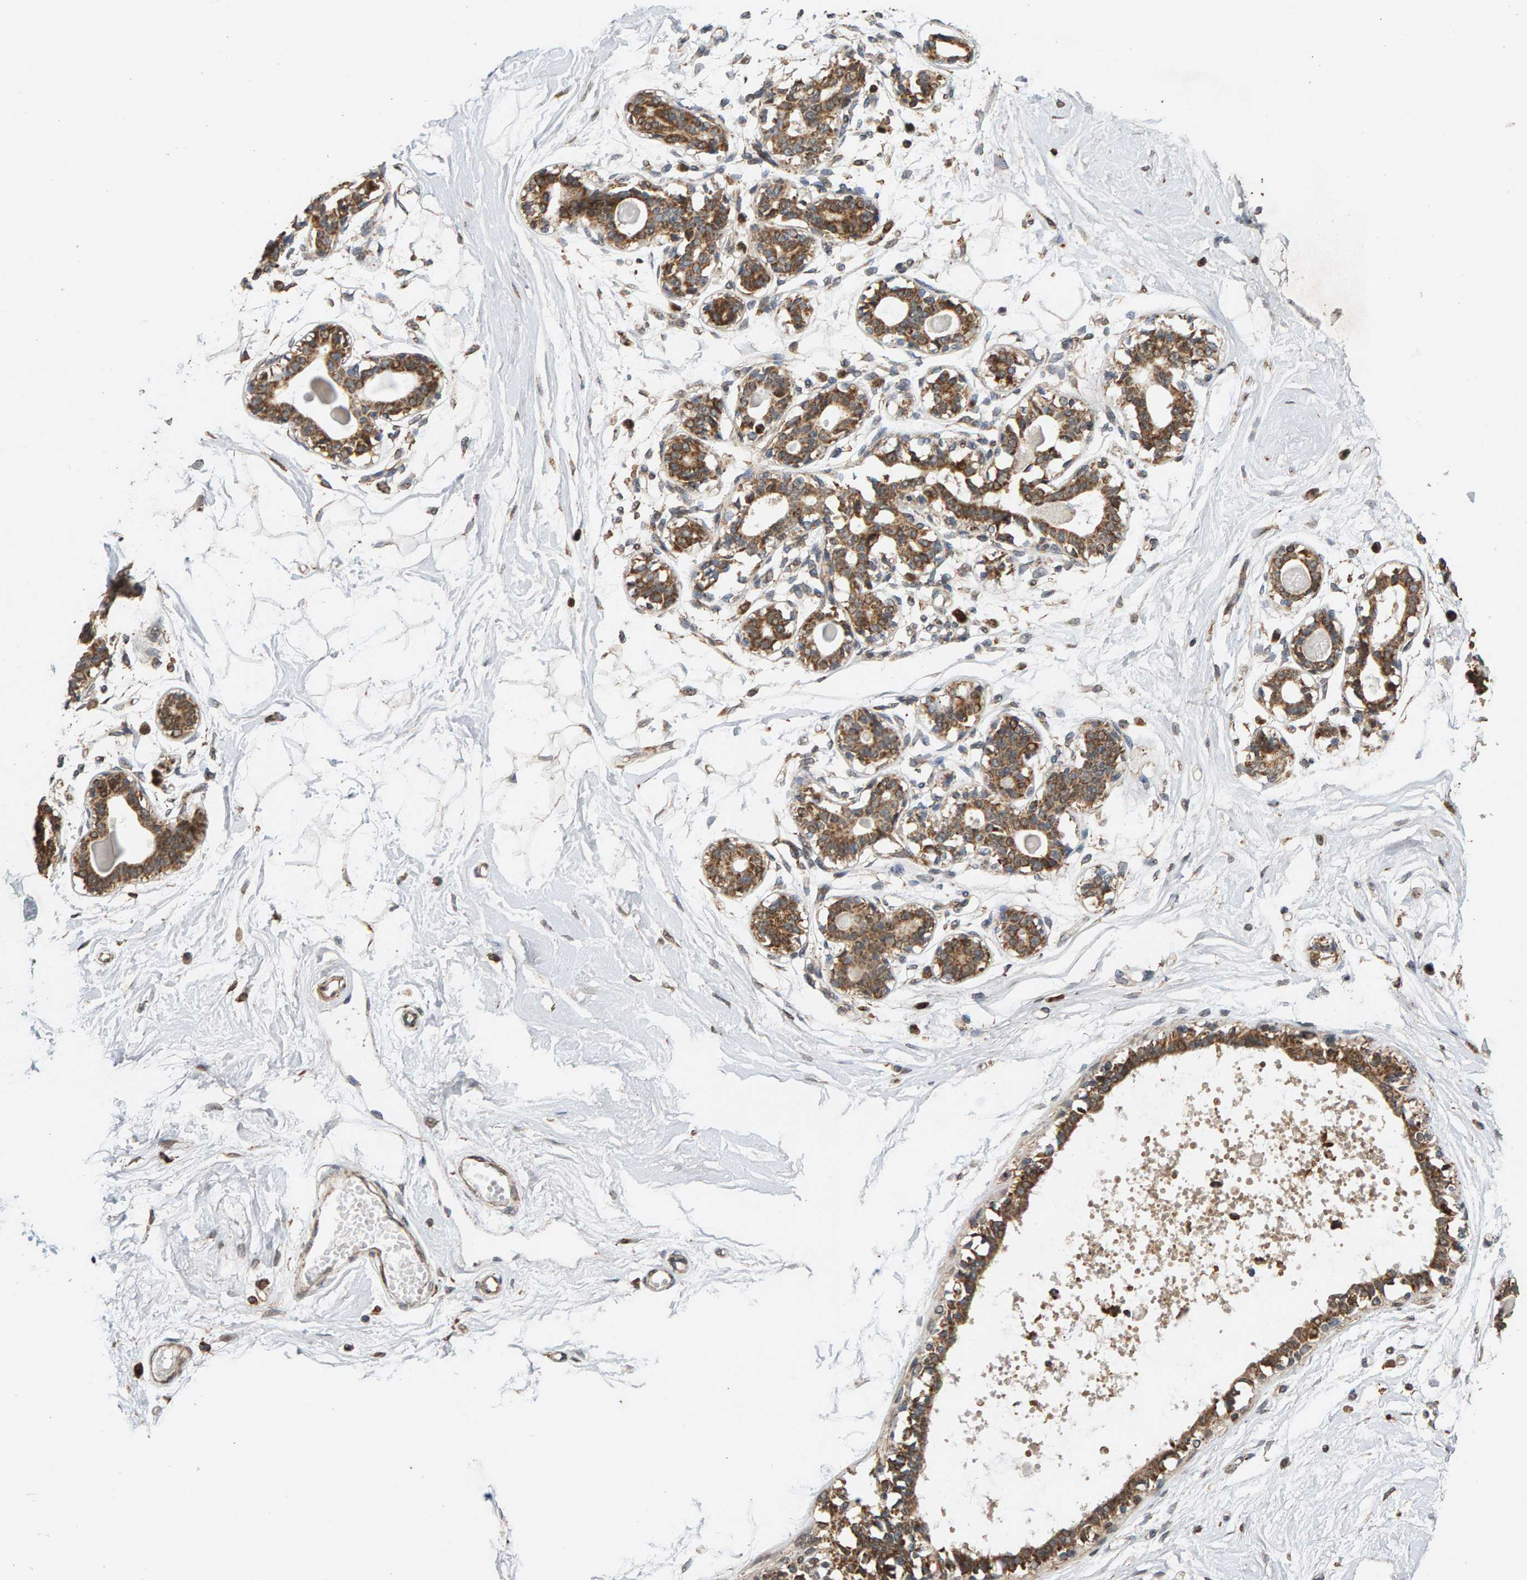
{"staining": {"intensity": "weak", "quantity": ">75%", "location": "cytoplasmic/membranous"}, "tissue": "breast", "cell_type": "Adipocytes", "image_type": "normal", "snomed": [{"axis": "morphology", "description": "Normal tissue, NOS"}, {"axis": "topography", "description": "Breast"}], "caption": "This is a micrograph of immunohistochemistry (IHC) staining of unremarkable breast, which shows weak expression in the cytoplasmic/membranous of adipocytes.", "gene": "GSTK1", "patient": {"sex": "female", "age": 45}}